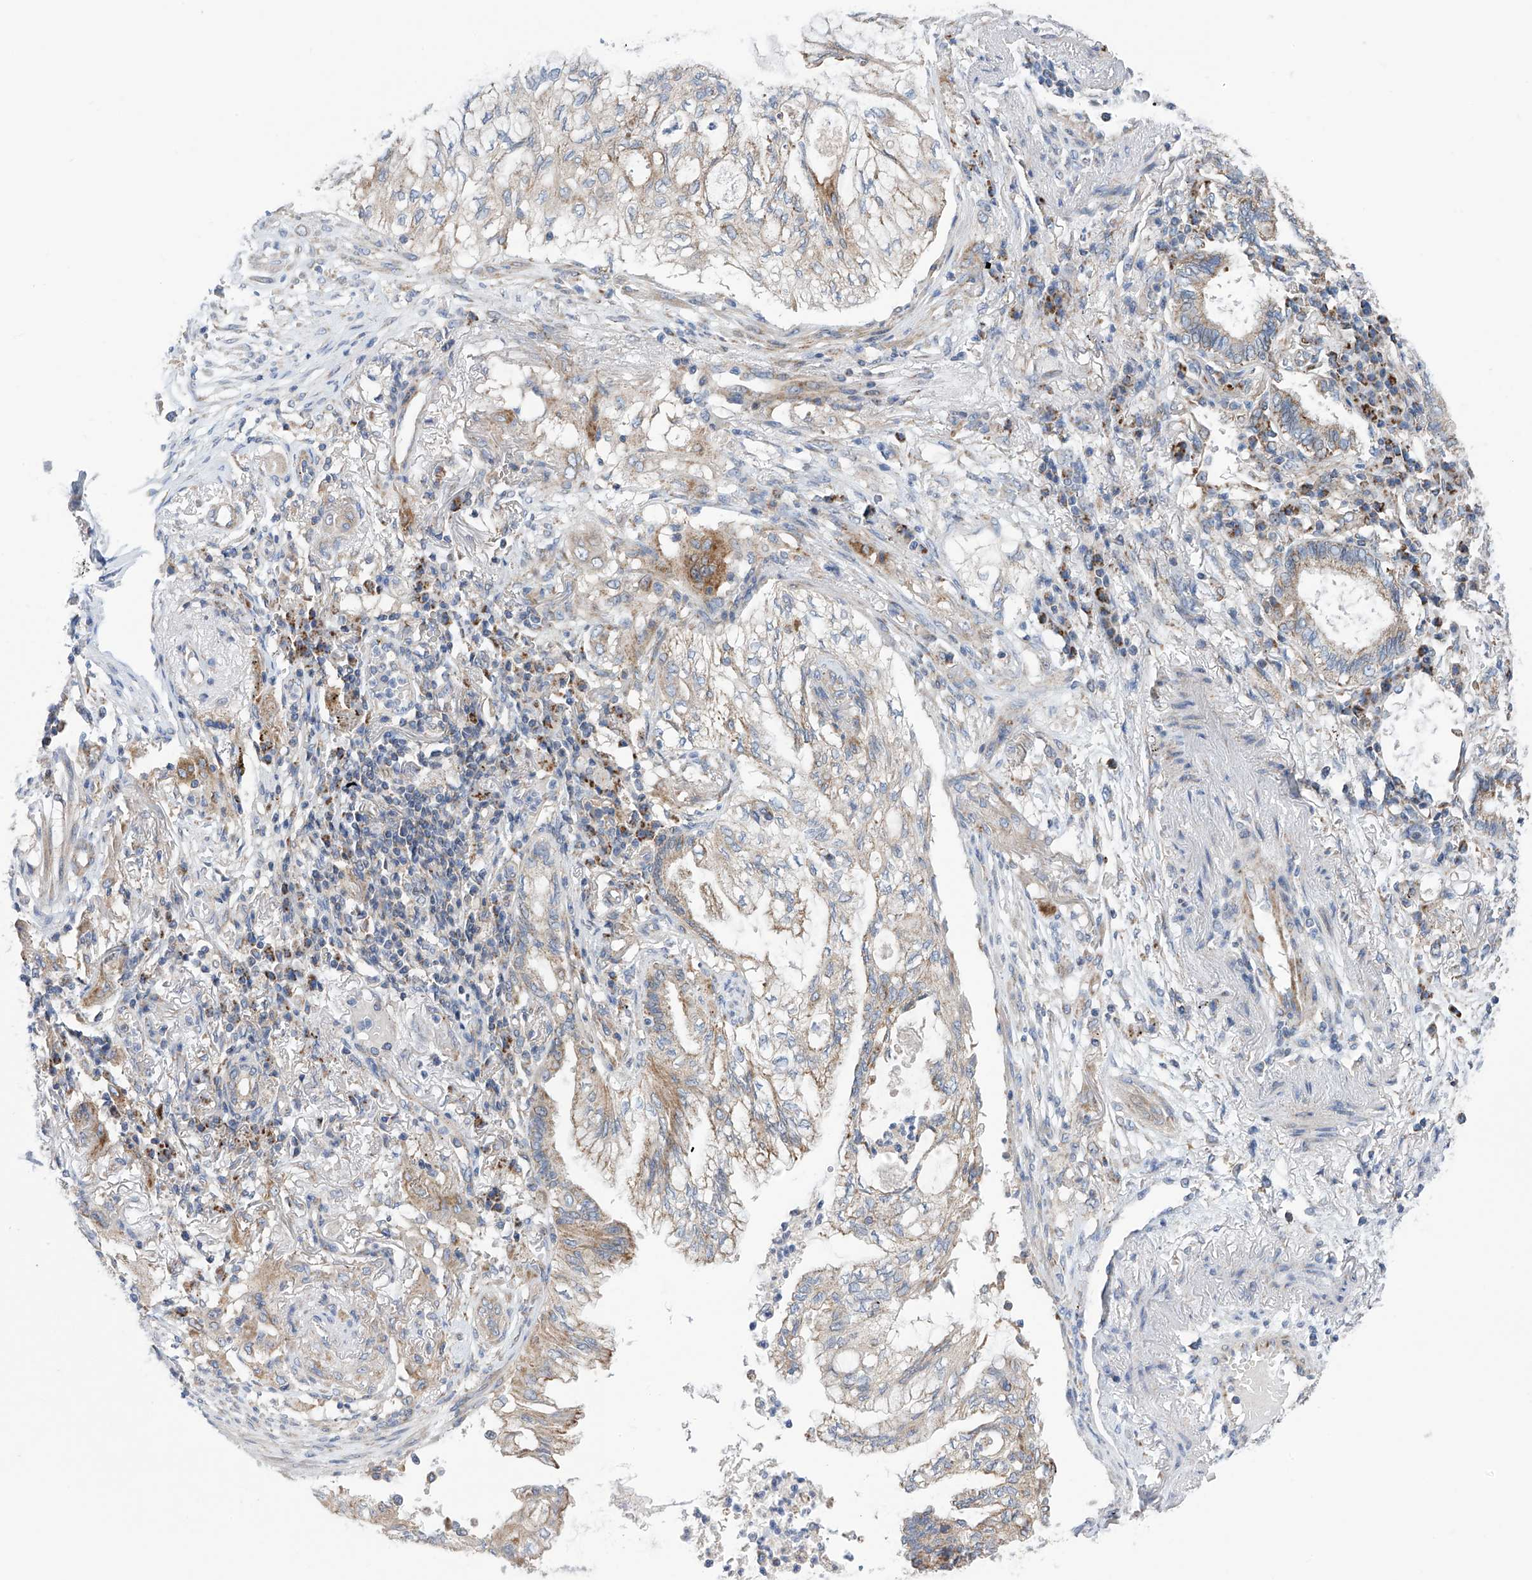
{"staining": {"intensity": "moderate", "quantity": "<25%", "location": "cytoplasmic/membranous"}, "tissue": "lung cancer", "cell_type": "Tumor cells", "image_type": "cancer", "snomed": [{"axis": "morphology", "description": "Adenocarcinoma, NOS"}, {"axis": "topography", "description": "Lung"}], "caption": "Immunohistochemical staining of human adenocarcinoma (lung) reveals low levels of moderate cytoplasmic/membranous expression in approximately <25% of tumor cells. (brown staining indicates protein expression, while blue staining denotes nuclei).", "gene": "P2RX7", "patient": {"sex": "female", "age": 70}}